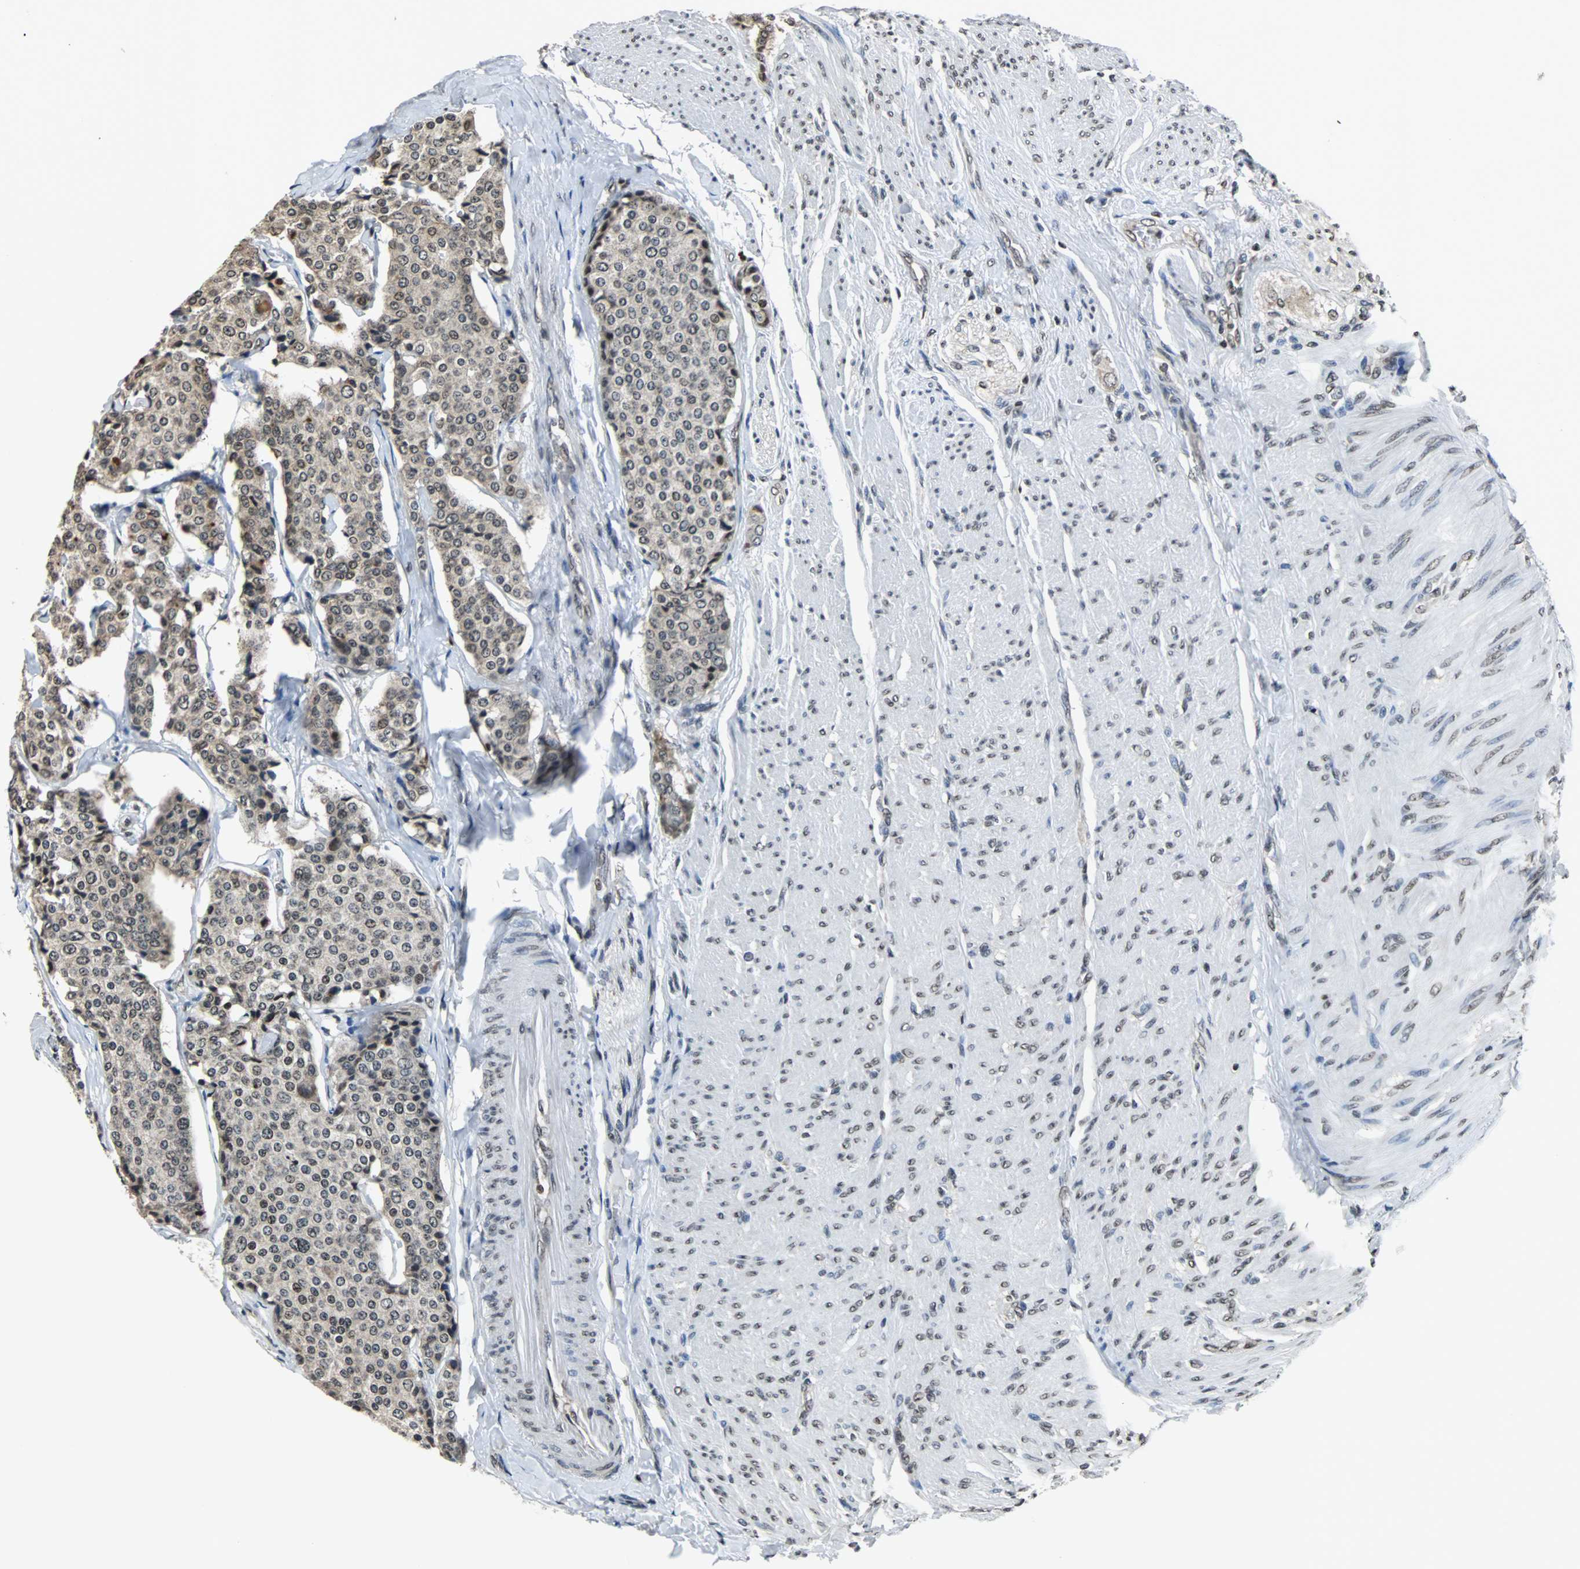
{"staining": {"intensity": "weak", "quantity": "25%-75%", "location": "cytoplasmic/membranous,nuclear"}, "tissue": "carcinoid", "cell_type": "Tumor cells", "image_type": "cancer", "snomed": [{"axis": "morphology", "description": "Carcinoid, malignant, NOS"}, {"axis": "topography", "description": "Colon"}], "caption": "High-magnification brightfield microscopy of malignant carcinoid stained with DAB (brown) and counterstained with hematoxylin (blue). tumor cells exhibit weak cytoplasmic/membranous and nuclear positivity is seen in approximately25%-75% of cells.", "gene": "REST", "patient": {"sex": "female", "age": 61}}